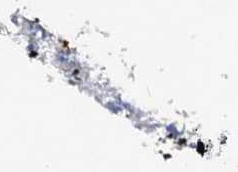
{"staining": {"intensity": "moderate", "quantity": "25%-75%", "location": "cytoplasmic/membranous"}, "tissue": "urothelial cancer", "cell_type": "Tumor cells", "image_type": "cancer", "snomed": [{"axis": "morphology", "description": "Urothelial carcinoma, High grade"}, {"axis": "topography", "description": "Urinary bladder"}], "caption": "Urothelial cancer tissue demonstrates moderate cytoplasmic/membranous expression in approximately 25%-75% of tumor cells, visualized by immunohistochemistry.", "gene": "LRCH4", "patient": {"sex": "male", "age": 50}}